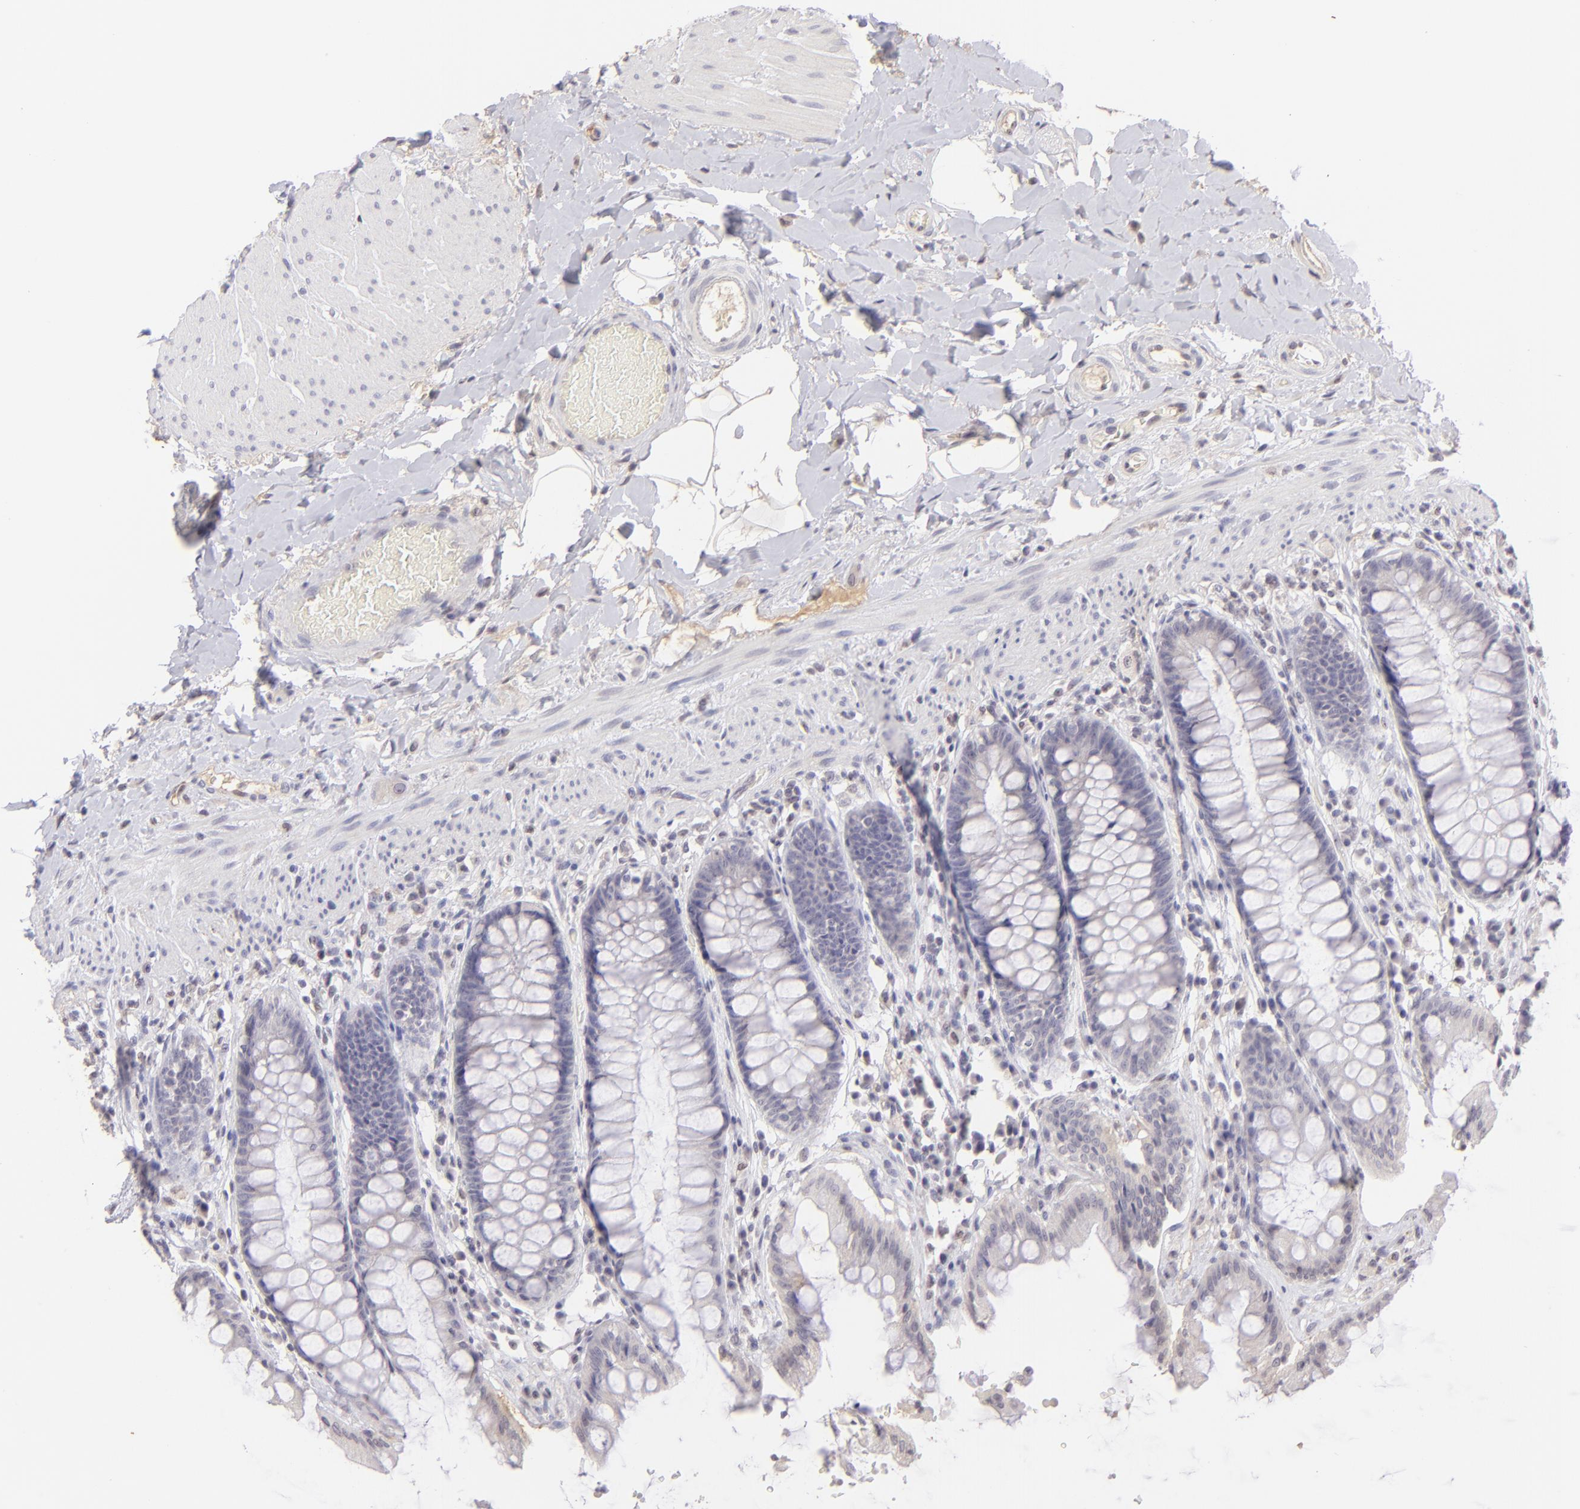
{"staining": {"intensity": "negative", "quantity": "none", "location": "none"}, "tissue": "rectum", "cell_type": "Glandular cells", "image_type": "normal", "snomed": [{"axis": "morphology", "description": "Normal tissue, NOS"}, {"axis": "topography", "description": "Rectum"}], "caption": "The micrograph exhibits no staining of glandular cells in benign rectum. Brightfield microscopy of immunohistochemistry (IHC) stained with DAB (brown) and hematoxylin (blue), captured at high magnification.", "gene": "MAGEA1", "patient": {"sex": "female", "age": 46}}